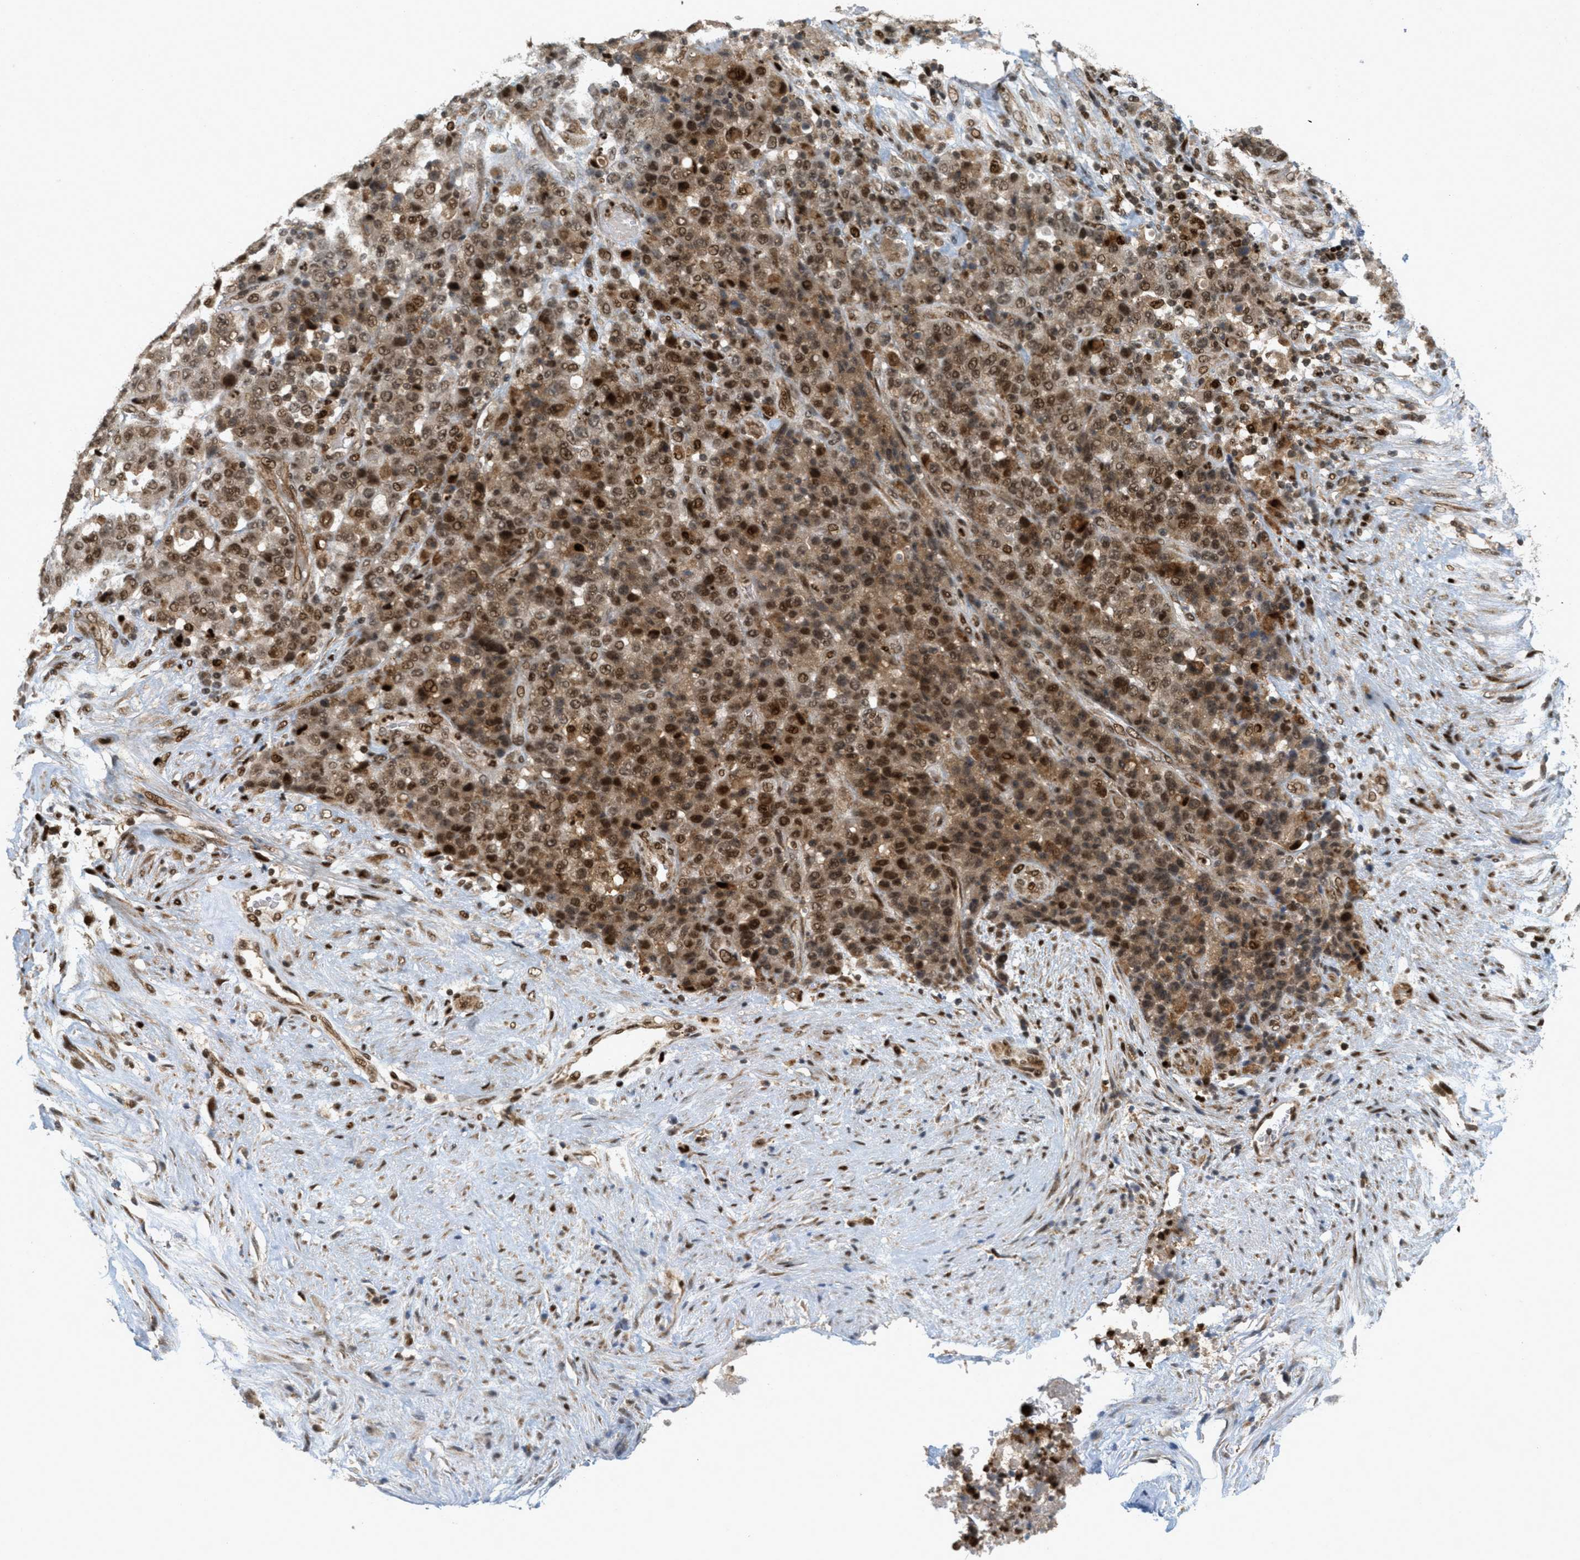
{"staining": {"intensity": "strong", "quantity": ">75%", "location": "cytoplasmic/membranous,nuclear"}, "tissue": "stomach cancer", "cell_type": "Tumor cells", "image_type": "cancer", "snomed": [{"axis": "morphology", "description": "Adenocarcinoma, NOS"}, {"axis": "topography", "description": "Stomach"}], "caption": "A high-resolution photomicrograph shows immunohistochemistry staining of stomach cancer, which reveals strong cytoplasmic/membranous and nuclear expression in approximately >75% of tumor cells.", "gene": "TLK1", "patient": {"sex": "female", "age": 73}}